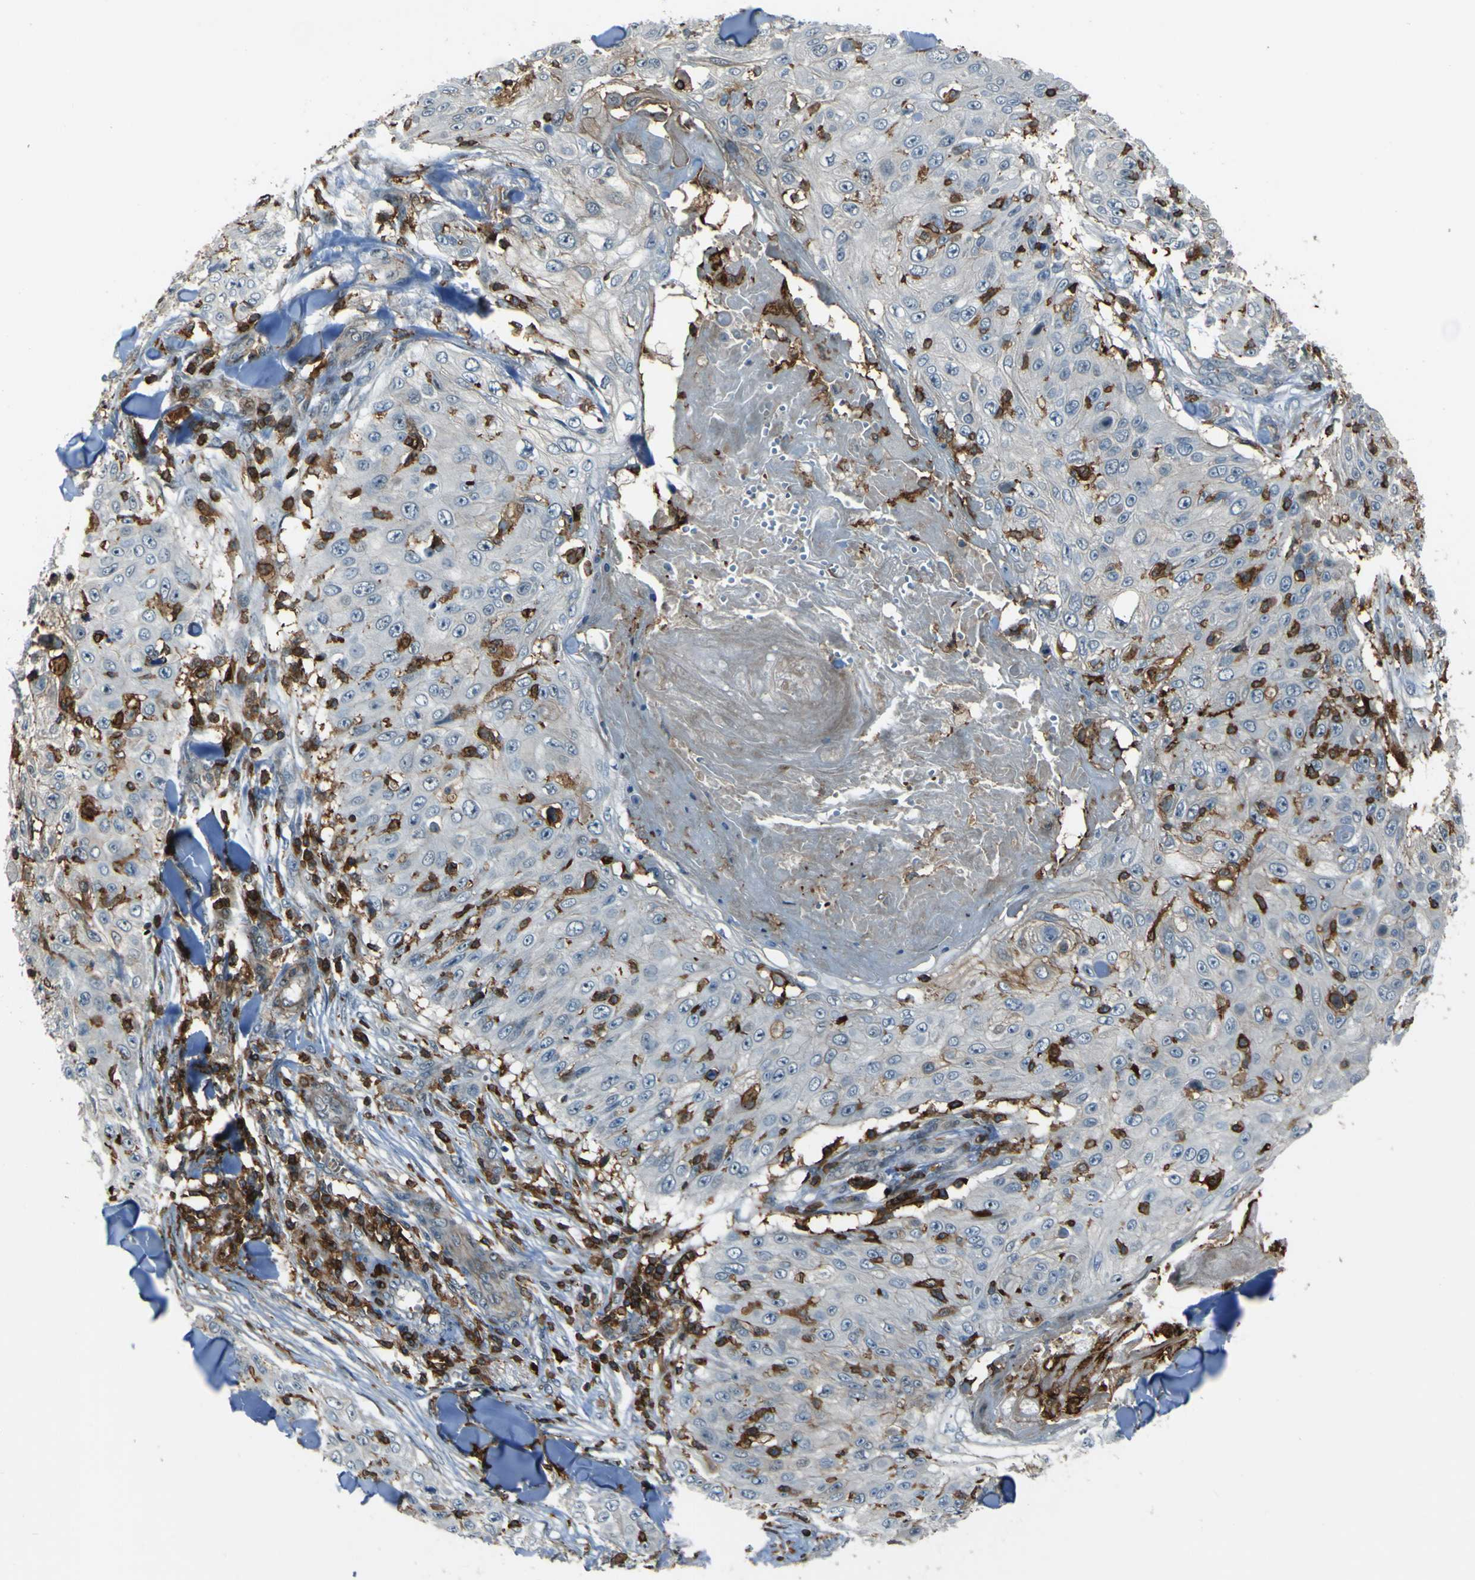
{"staining": {"intensity": "negative", "quantity": "none", "location": "none"}, "tissue": "skin cancer", "cell_type": "Tumor cells", "image_type": "cancer", "snomed": [{"axis": "morphology", "description": "Squamous cell carcinoma, NOS"}, {"axis": "topography", "description": "Skin"}], "caption": "This is an IHC histopathology image of human skin cancer (squamous cell carcinoma). There is no positivity in tumor cells.", "gene": "PCDHB5", "patient": {"sex": "male", "age": 86}}